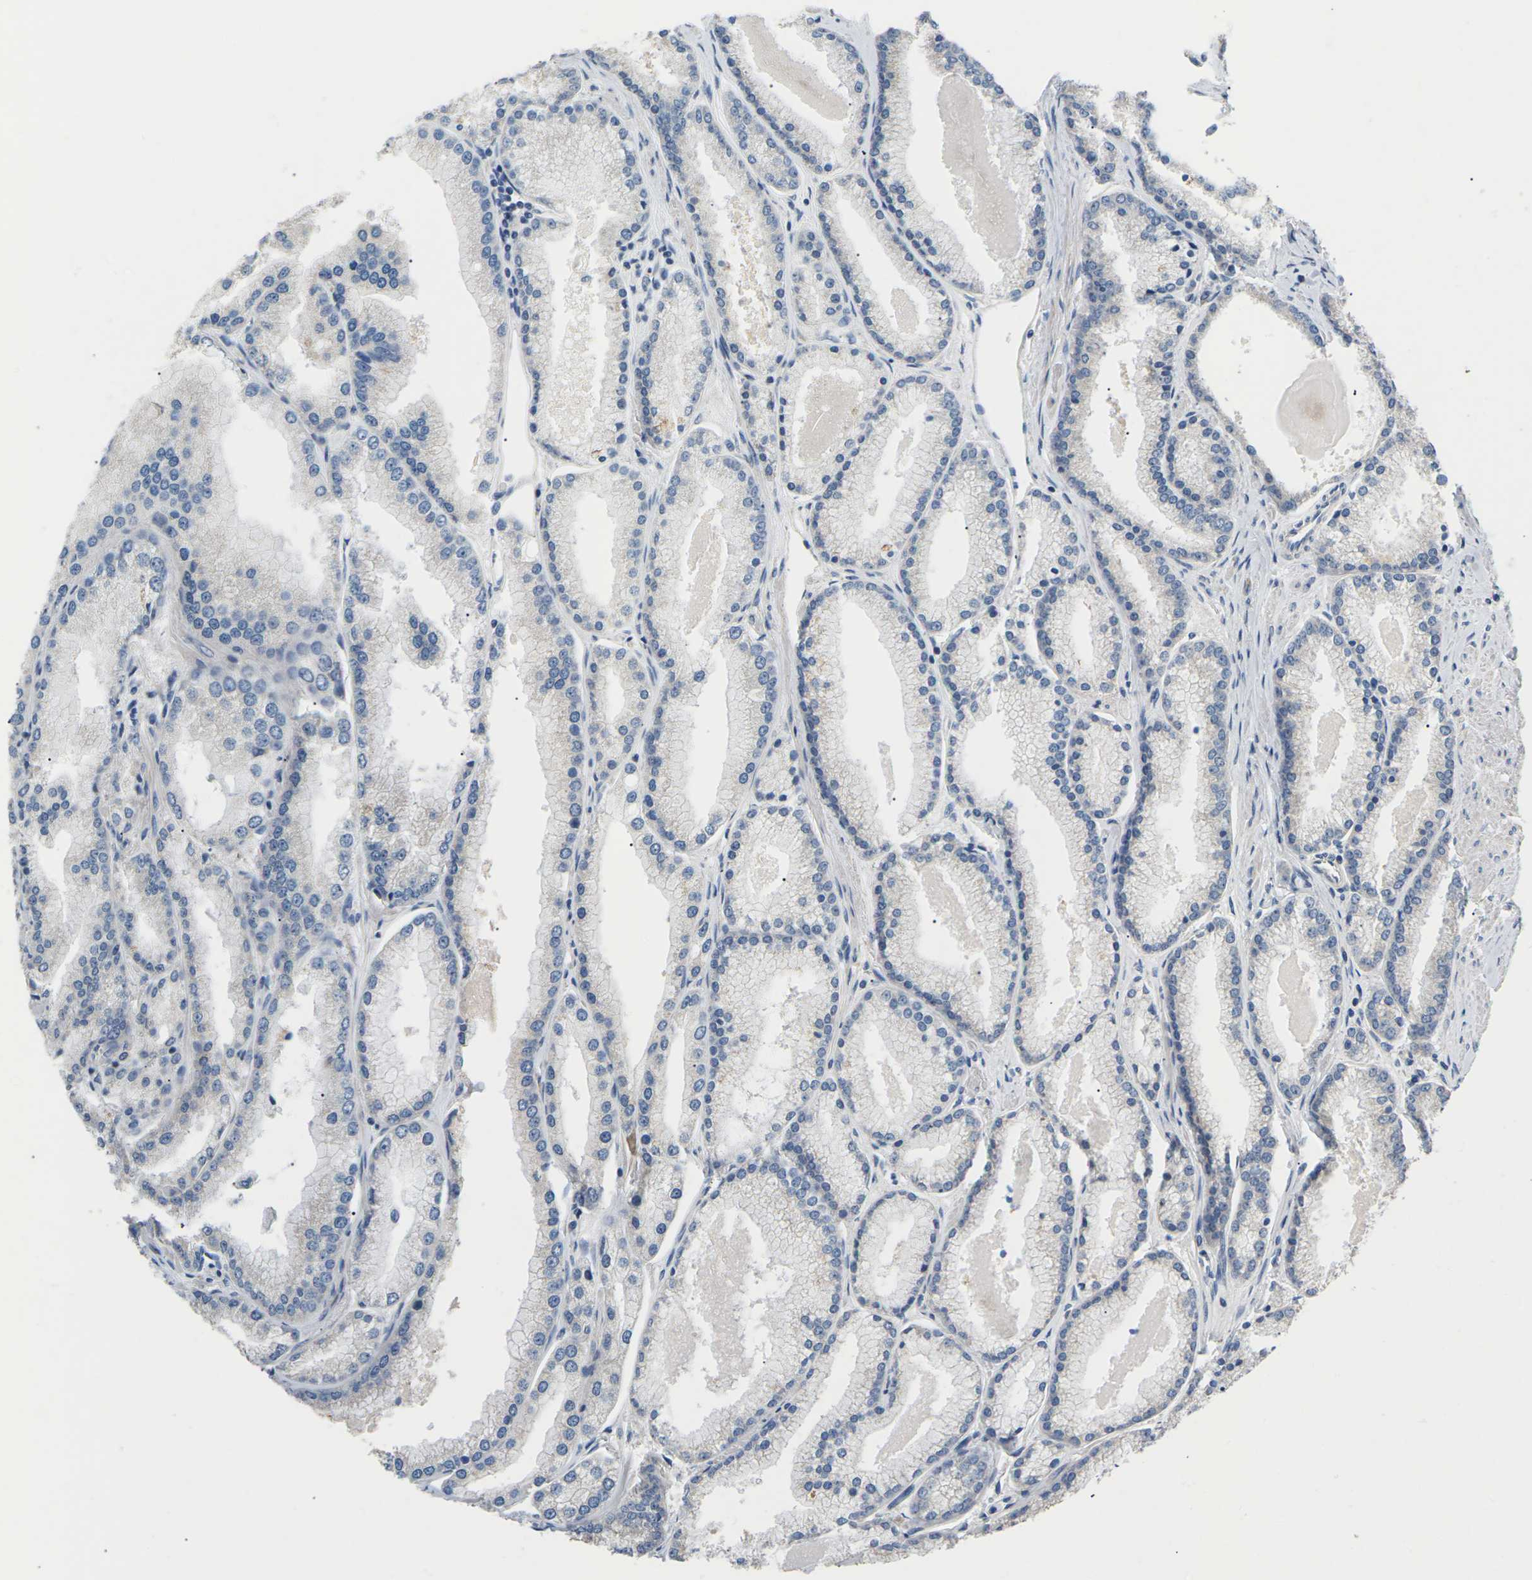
{"staining": {"intensity": "negative", "quantity": "none", "location": "none"}, "tissue": "prostate cancer", "cell_type": "Tumor cells", "image_type": "cancer", "snomed": [{"axis": "morphology", "description": "Adenocarcinoma, High grade"}, {"axis": "topography", "description": "Prostate"}], "caption": "Tumor cells are negative for brown protein staining in prostate adenocarcinoma (high-grade).", "gene": "KLHDC8B", "patient": {"sex": "male", "age": 61}}